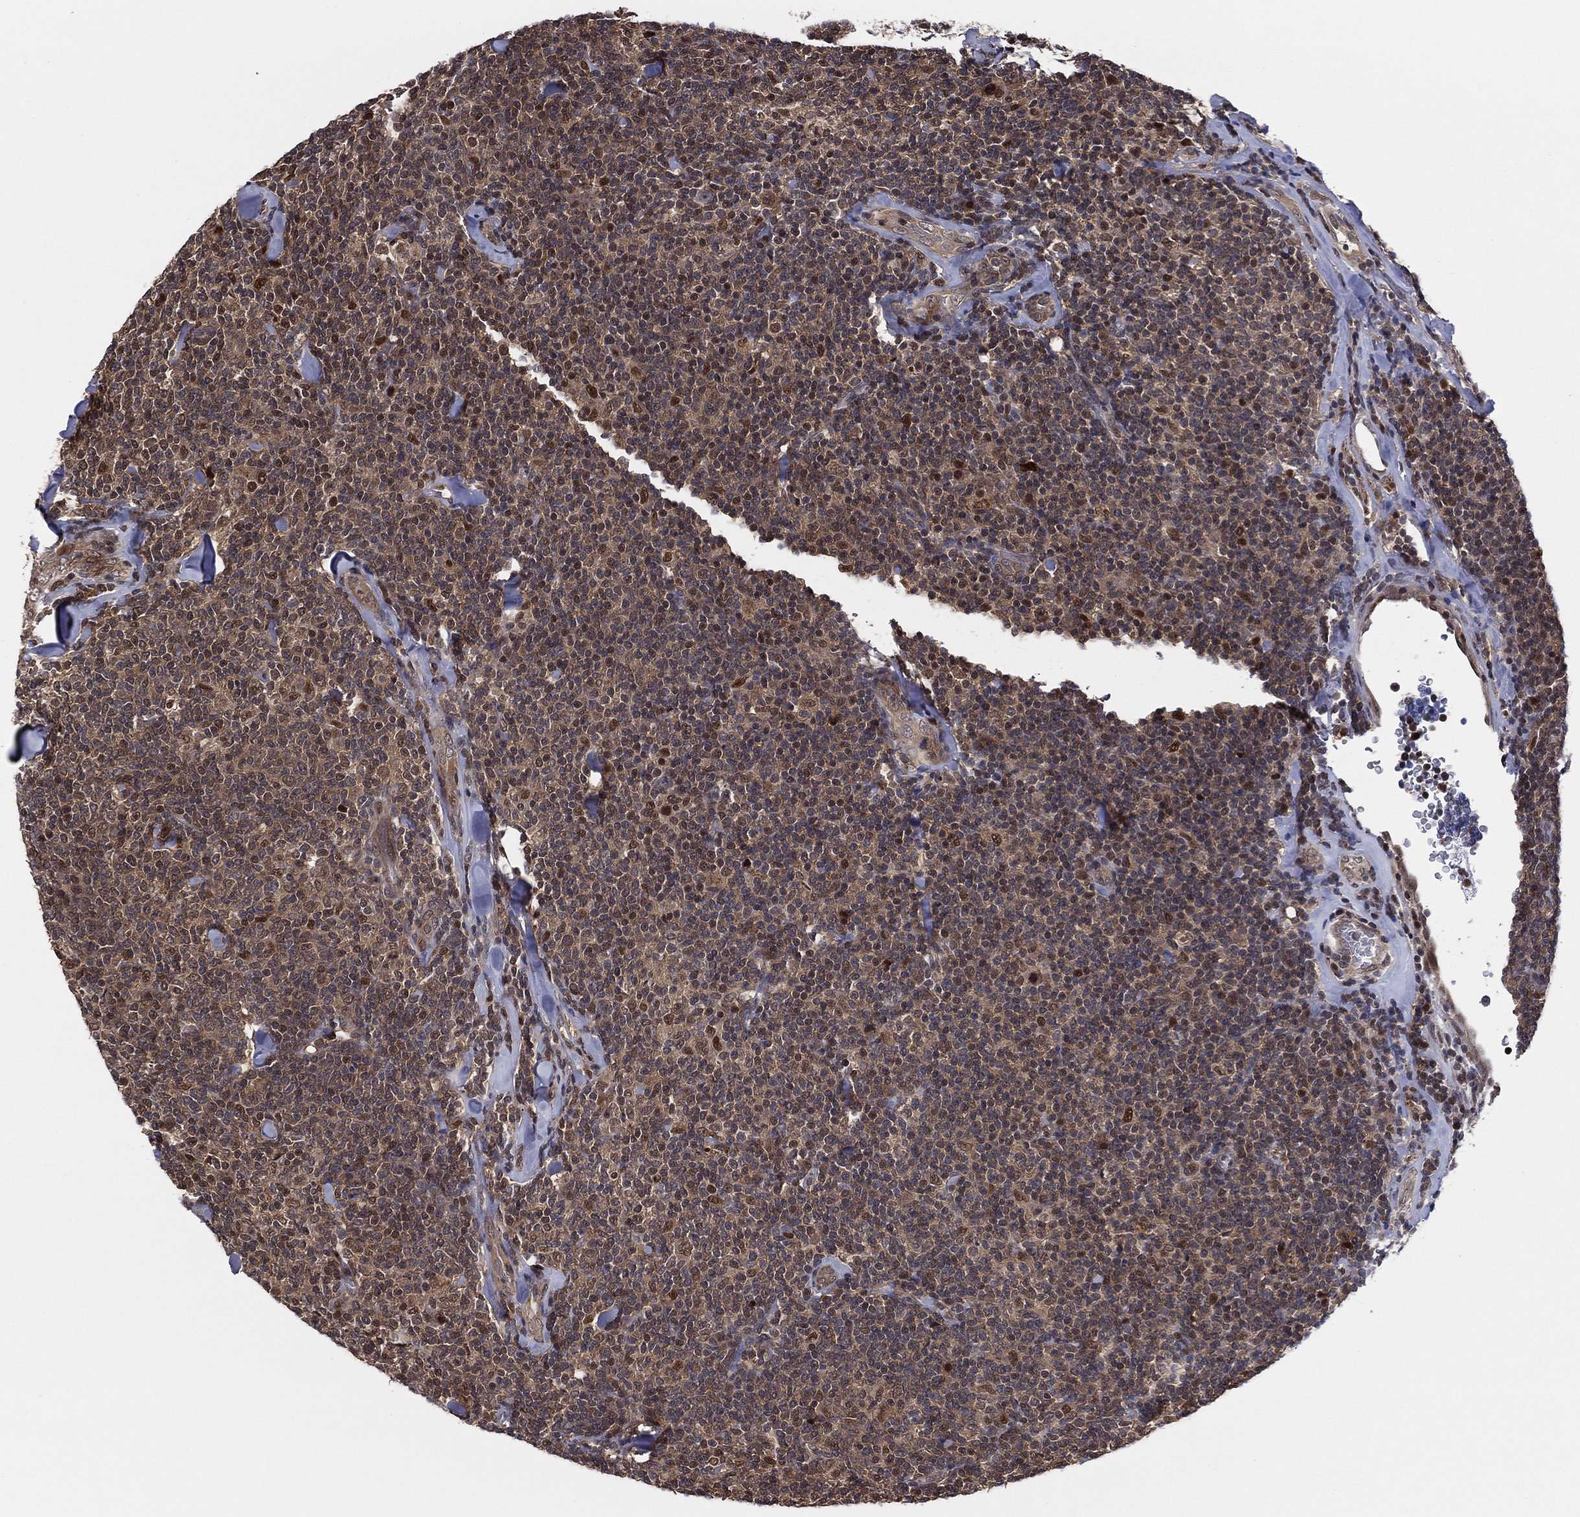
{"staining": {"intensity": "moderate", "quantity": "25%-75%", "location": "cytoplasmic/membranous,nuclear"}, "tissue": "lymphoma", "cell_type": "Tumor cells", "image_type": "cancer", "snomed": [{"axis": "morphology", "description": "Malignant lymphoma, non-Hodgkin's type, Low grade"}, {"axis": "topography", "description": "Lymph node"}], "caption": "Moderate cytoplasmic/membranous and nuclear expression is appreciated in approximately 25%-75% of tumor cells in lymphoma. Nuclei are stained in blue.", "gene": "ICOSLG", "patient": {"sex": "female", "age": 56}}